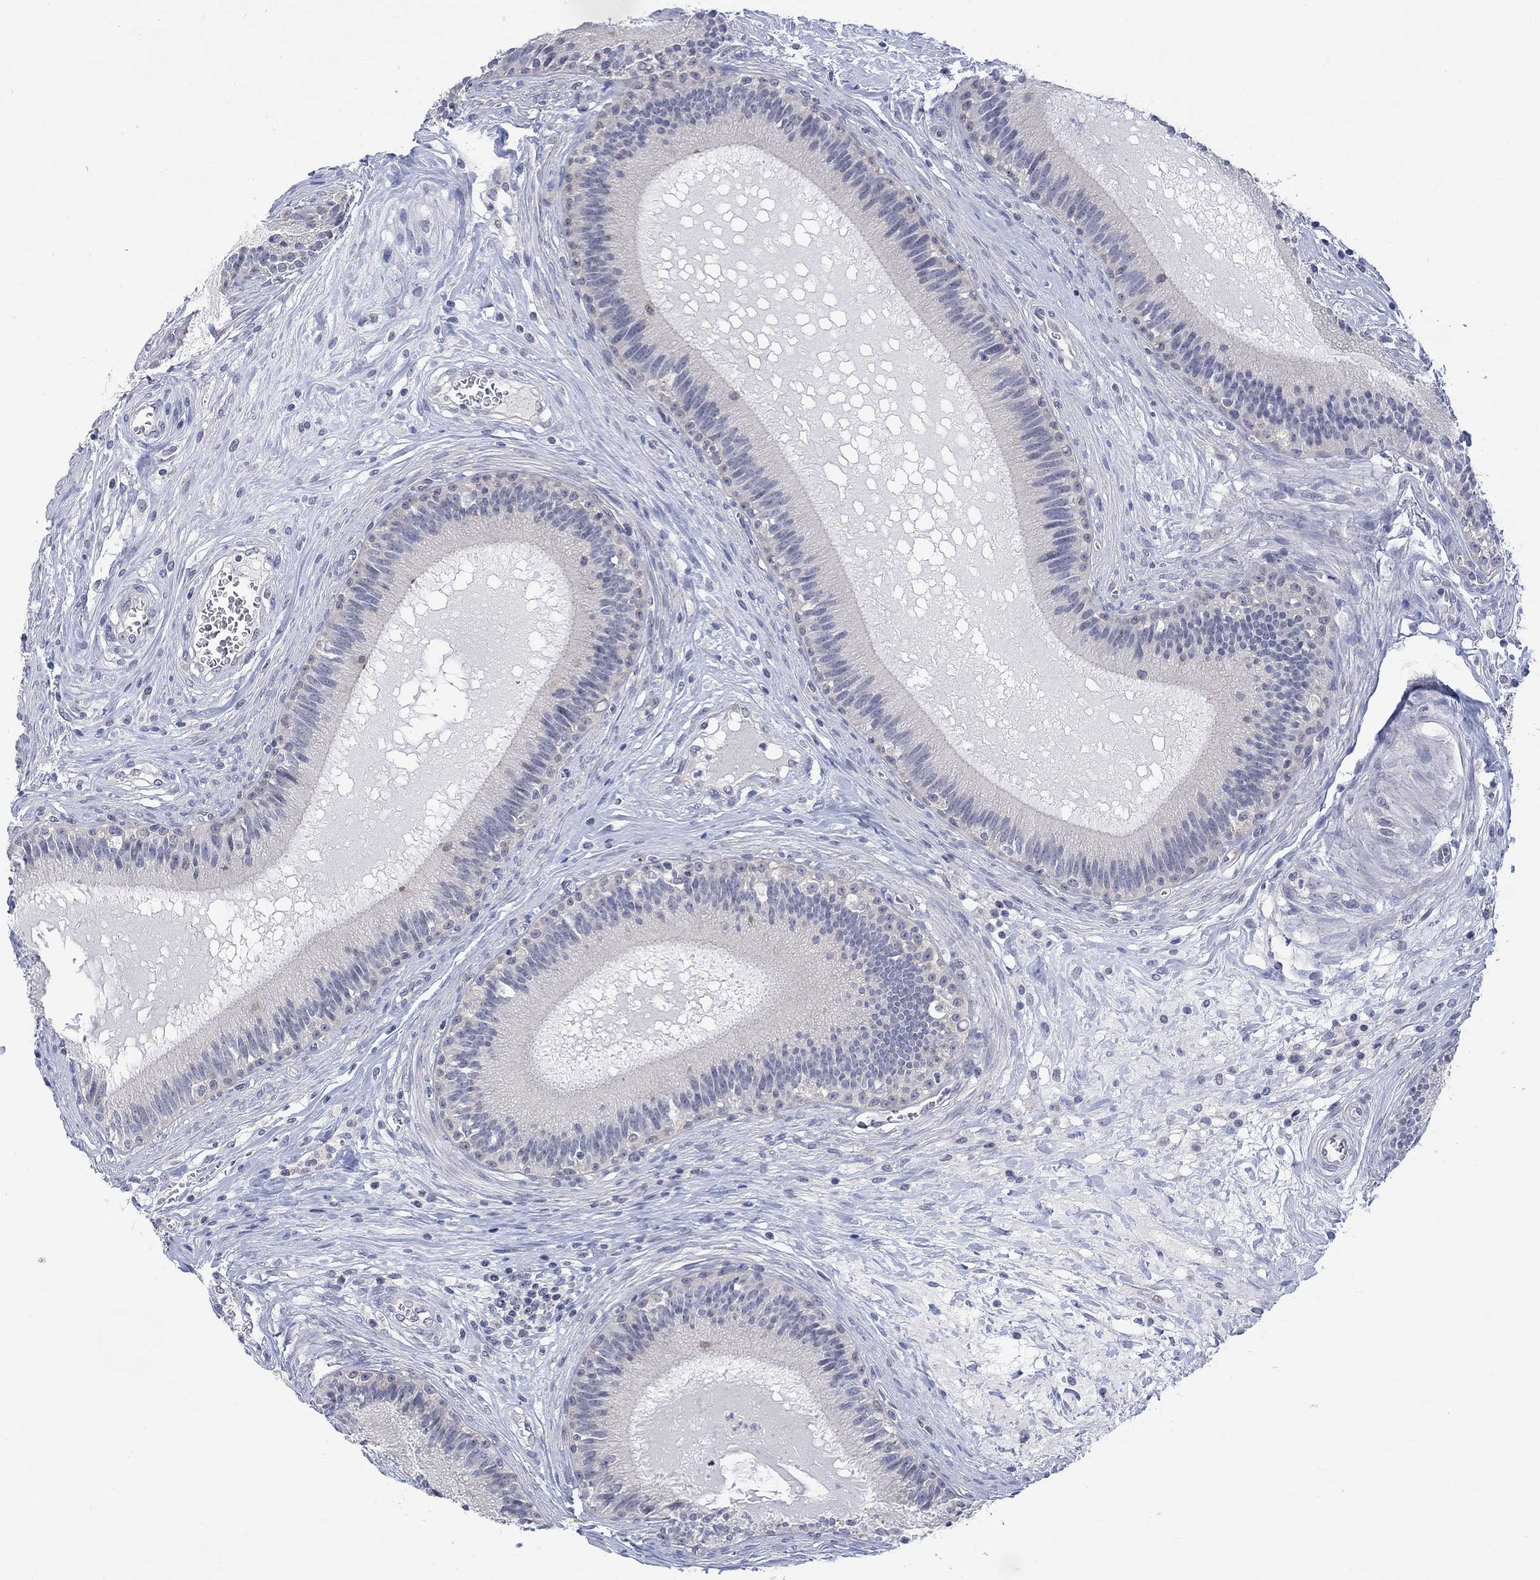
{"staining": {"intensity": "strong", "quantity": "<25%", "location": "cytoplasmic/membranous"}, "tissue": "epididymis", "cell_type": "Glandular cells", "image_type": "normal", "snomed": [{"axis": "morphology", "description": "Normal tissue, NOS"}, {"axis": "topography", "description": "Epididymis"}], "caption": "This histopathology image reveals IHC staining of unremarkable human epididymis, with medium strong cytoplasmic/membranous positivity in about <25% of glandular cells.", "gene": "DCX", "patient": {"sex": "male", "age": 27}}